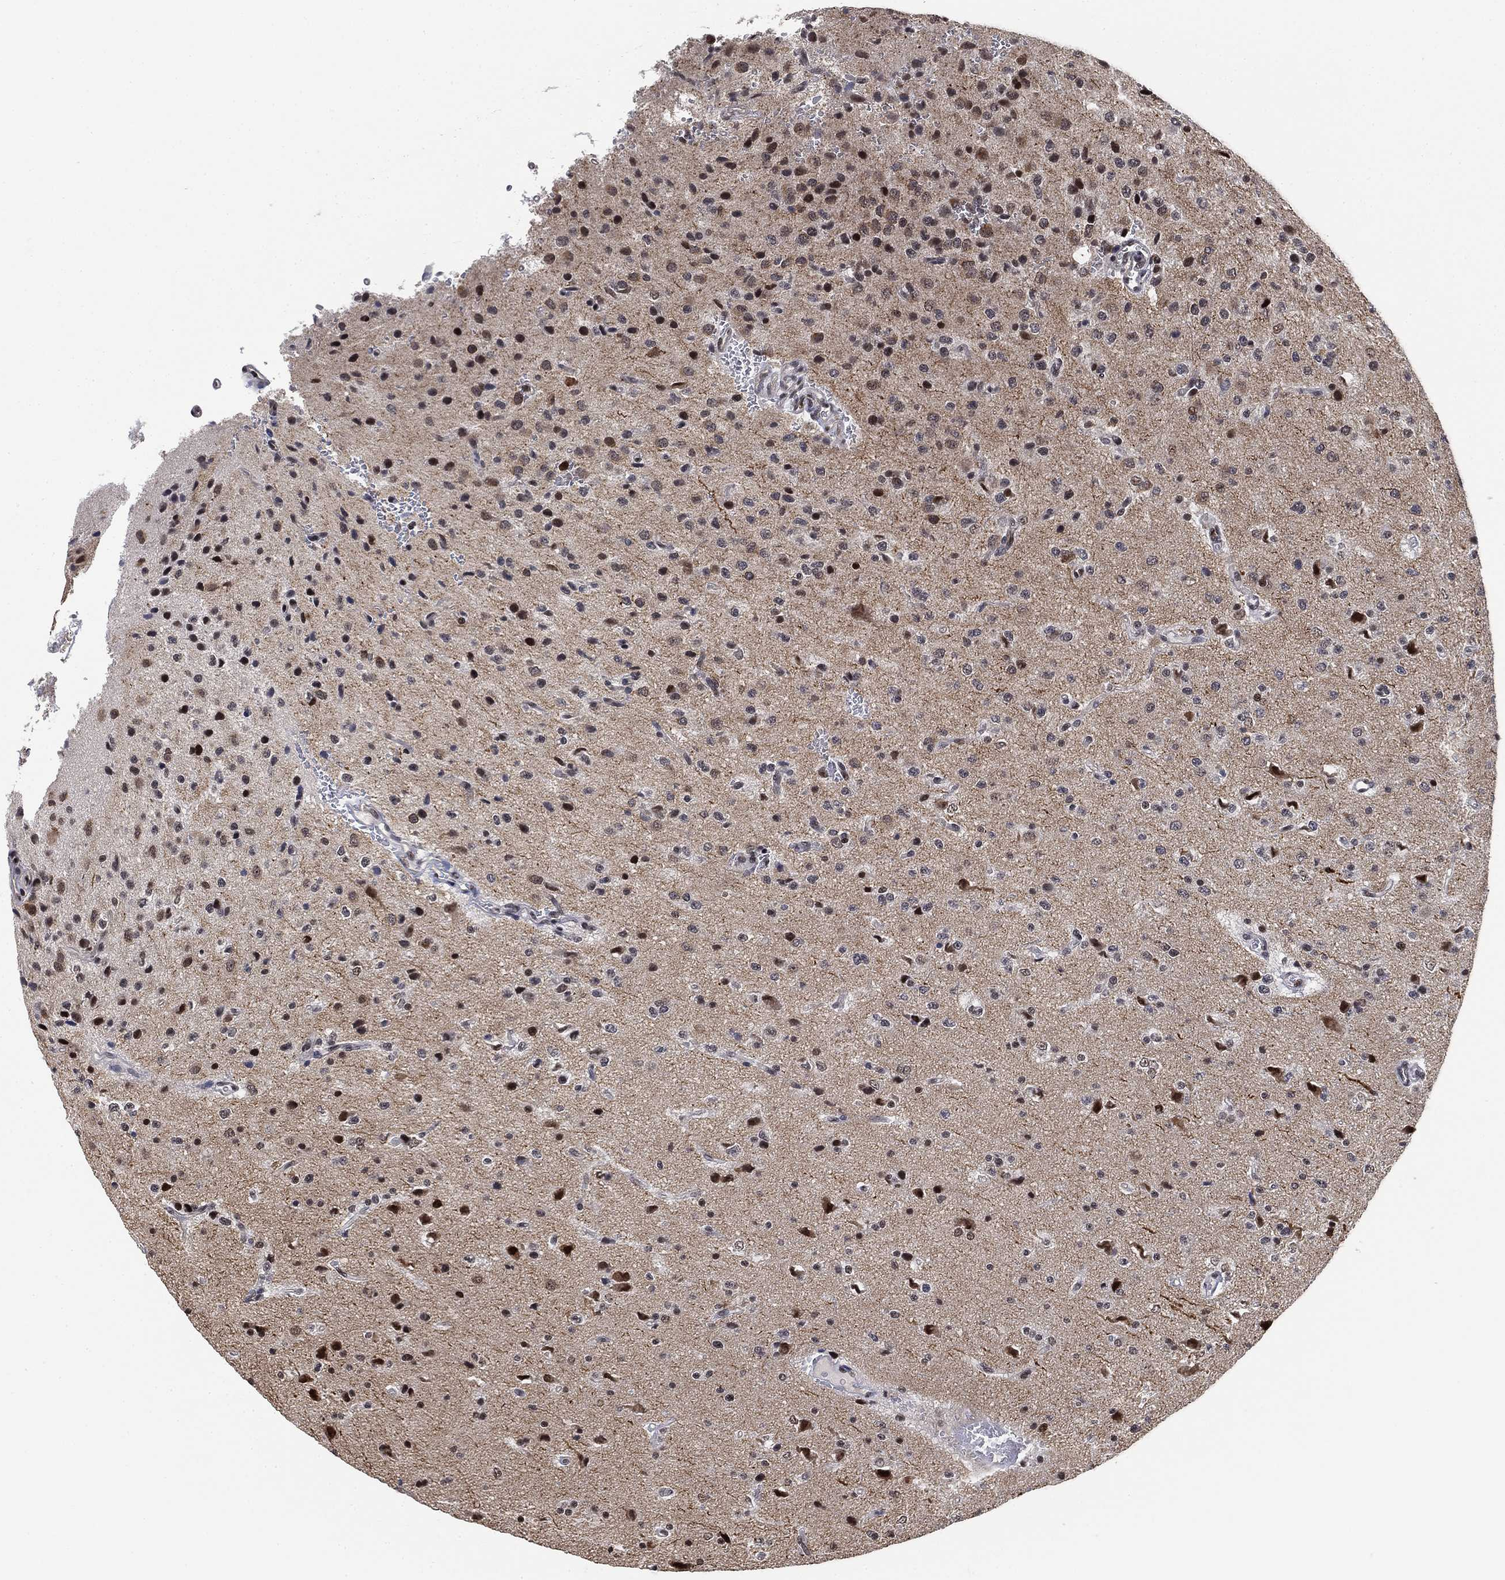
{"staining": {"intensity": "moderate", "quantity": "<25%", "location": "nuclear"}, "tissue": "glioma", "cell_type": "Tumor cells", "image_type": "cancer", "snomed": [{"axis": "morphology", "description": "Glioma, malignant, Low grade"}, {"axis": "topography", "description": "Brain"}], "caption": "Immunohistochemical staining of human glioma demonstrates moderate nuclear protein positivity in approximately <25% of tumor cells. (DAB (3,3'-diaminobenzidine) IHC, brown staining for protein, blue staining for nuclei).", "gene": "ZSCAN30", "patient": {"sex": "male", "age": 41}}